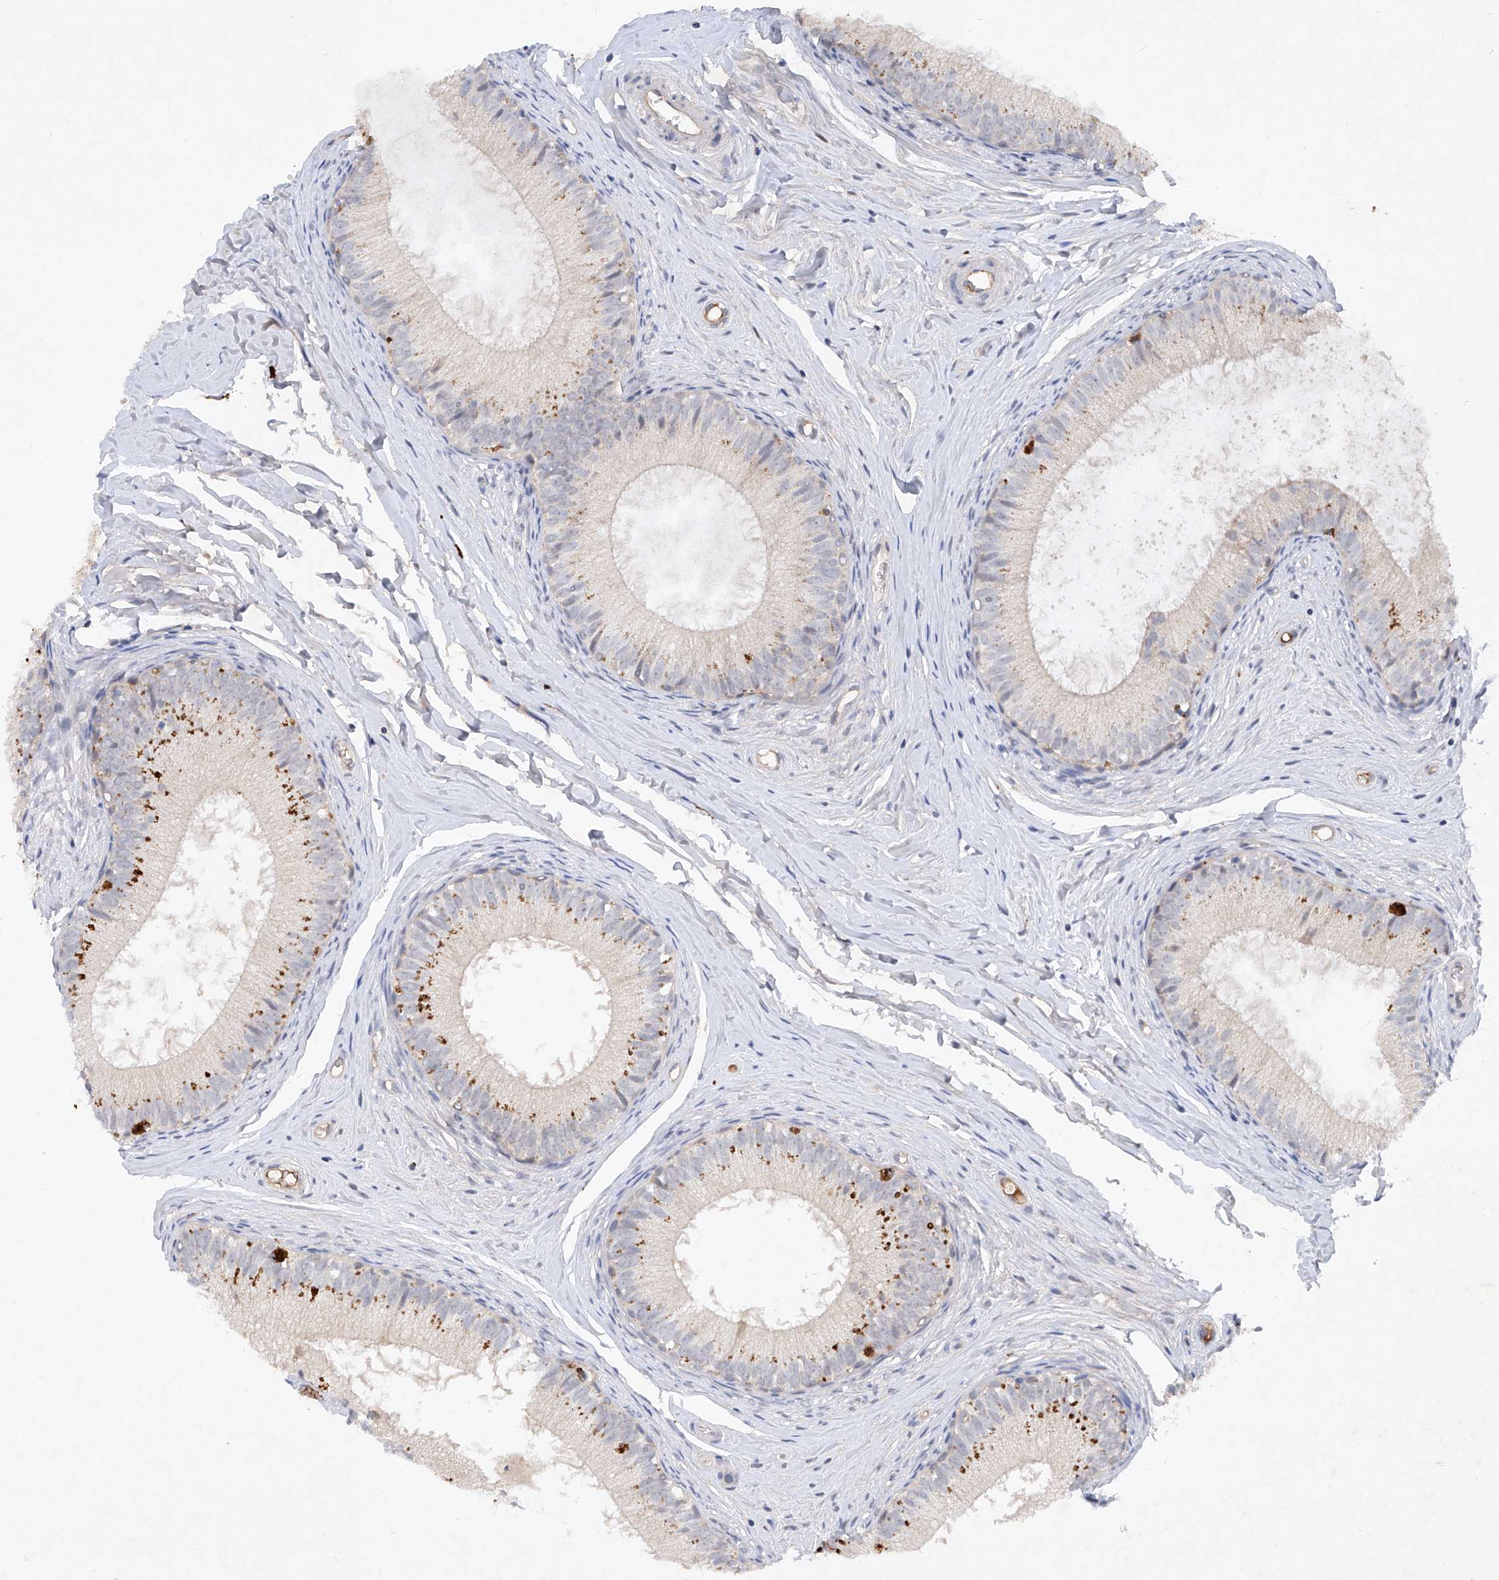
{"staining": {"intensity": "moderate", "quantity": "25%-75%", "location": "cytoplasmic/membranous"}, "tissue": "epididymis", "cell_type": "Glandular cells", "image_type": "normal", "snomed": [{"axis": "morphology", "description": "Normal tissue, NOS"}, {"axis": "topography", "description": "Epididymis"}], "caption": "Moderate cytoplasmic/membranous staining for a protein is present in about 25%-75% of glandular cells of benign epididymis using immunohistochemistry (IHC).", "gene": "FAM135A", "patient": {"sex": "male", "age": 34}}